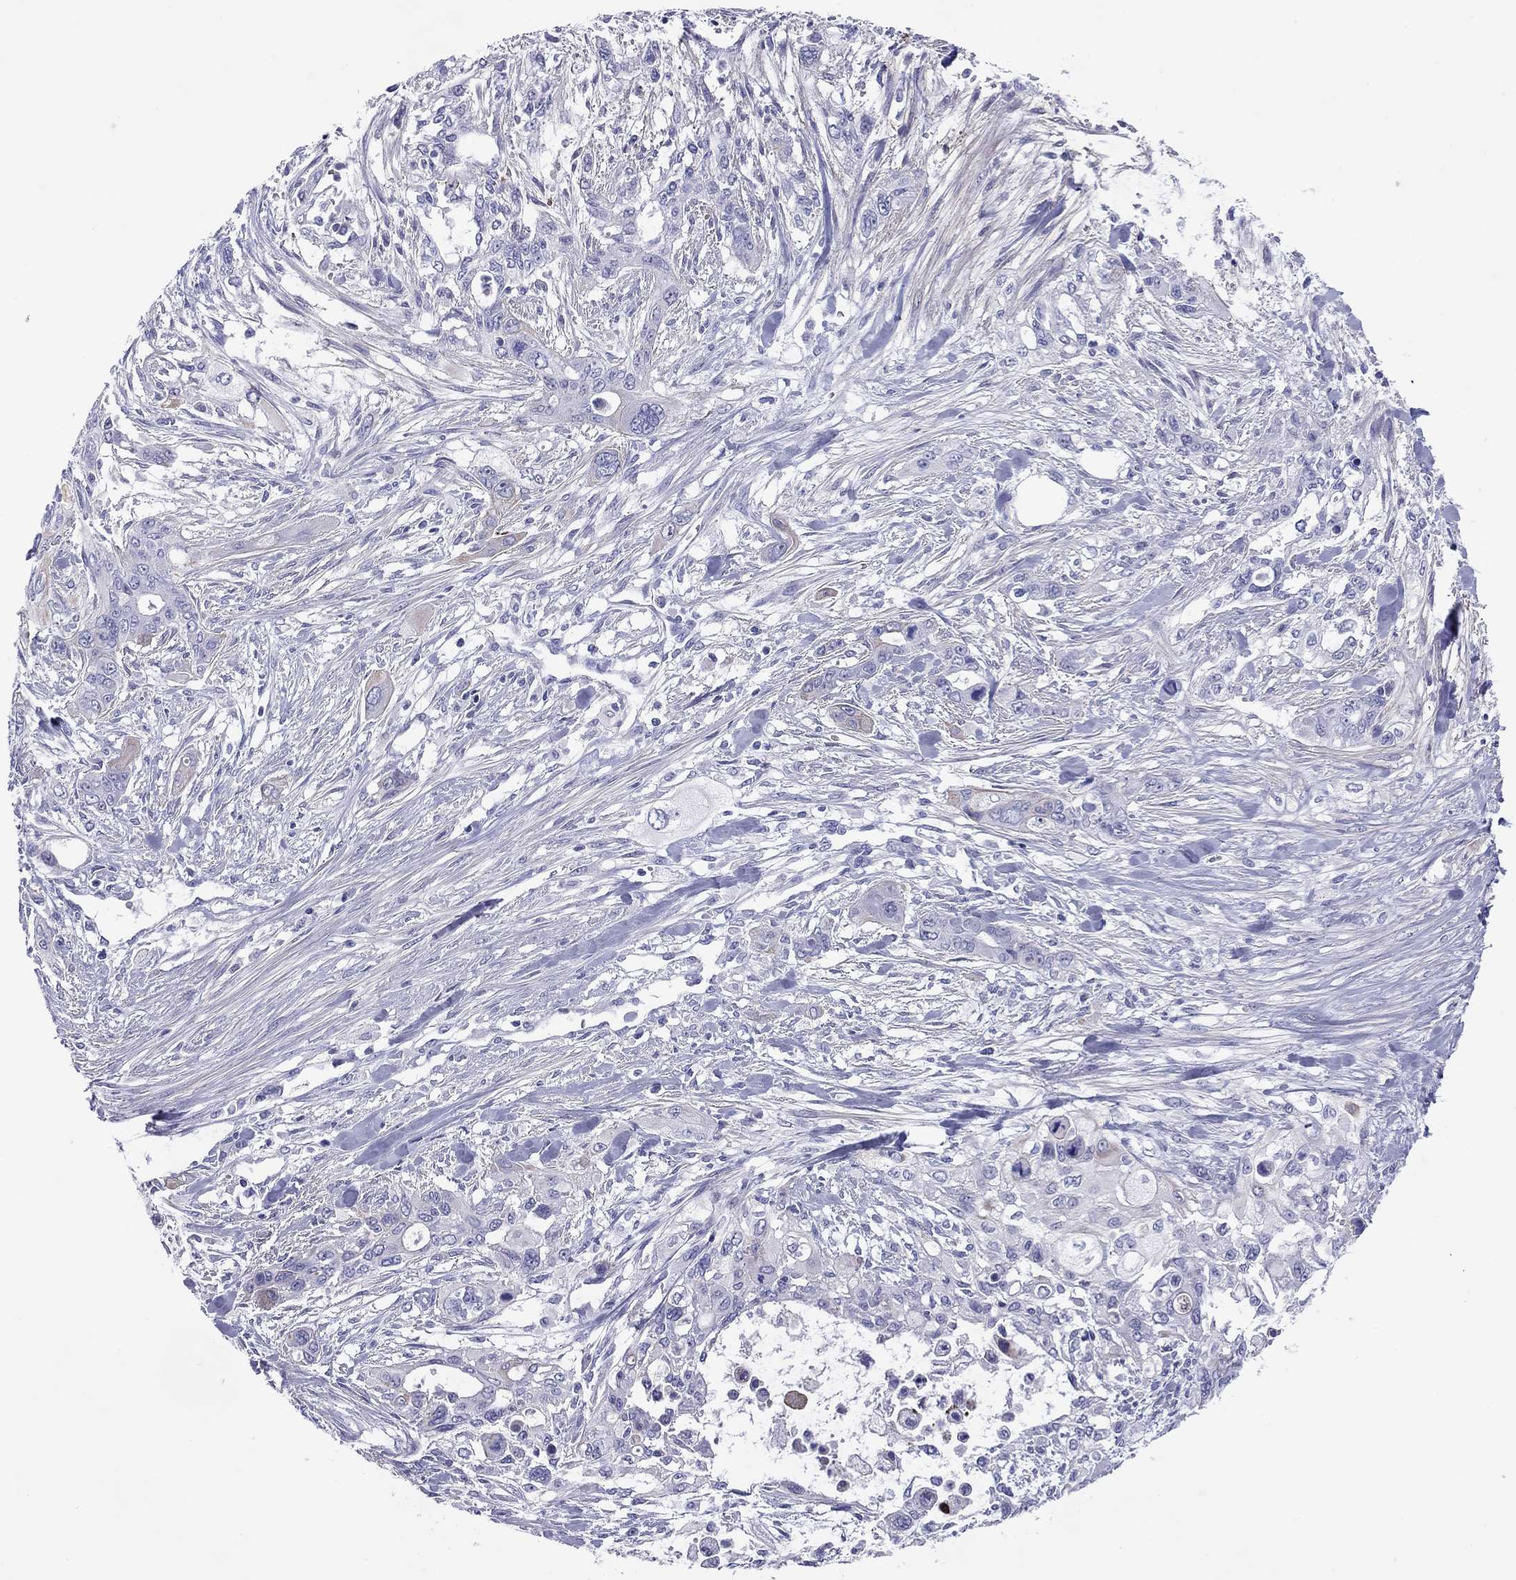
{"staining": {"intensity": "weak", "quantity": "<25%", "location": "cytoplasmic/membranous"}, "tissue": "pancreatic cancer", "cell_type": "Tumor cells", "image_type": "cancer", "snomed": [{"axis": "morphology", "description": "Adenocarcinoma, NOS"}, {"axis": "topography", "description": "Pancreas"}], "caption": "The image demonstrates no staining of tumor cells in pancreatic cancer. (DAB immunohistochemistry visualized using brightfield microscopy, high magnification).", "gene": "CMYA5", "patient": {"sex": "male", "age": 47}}